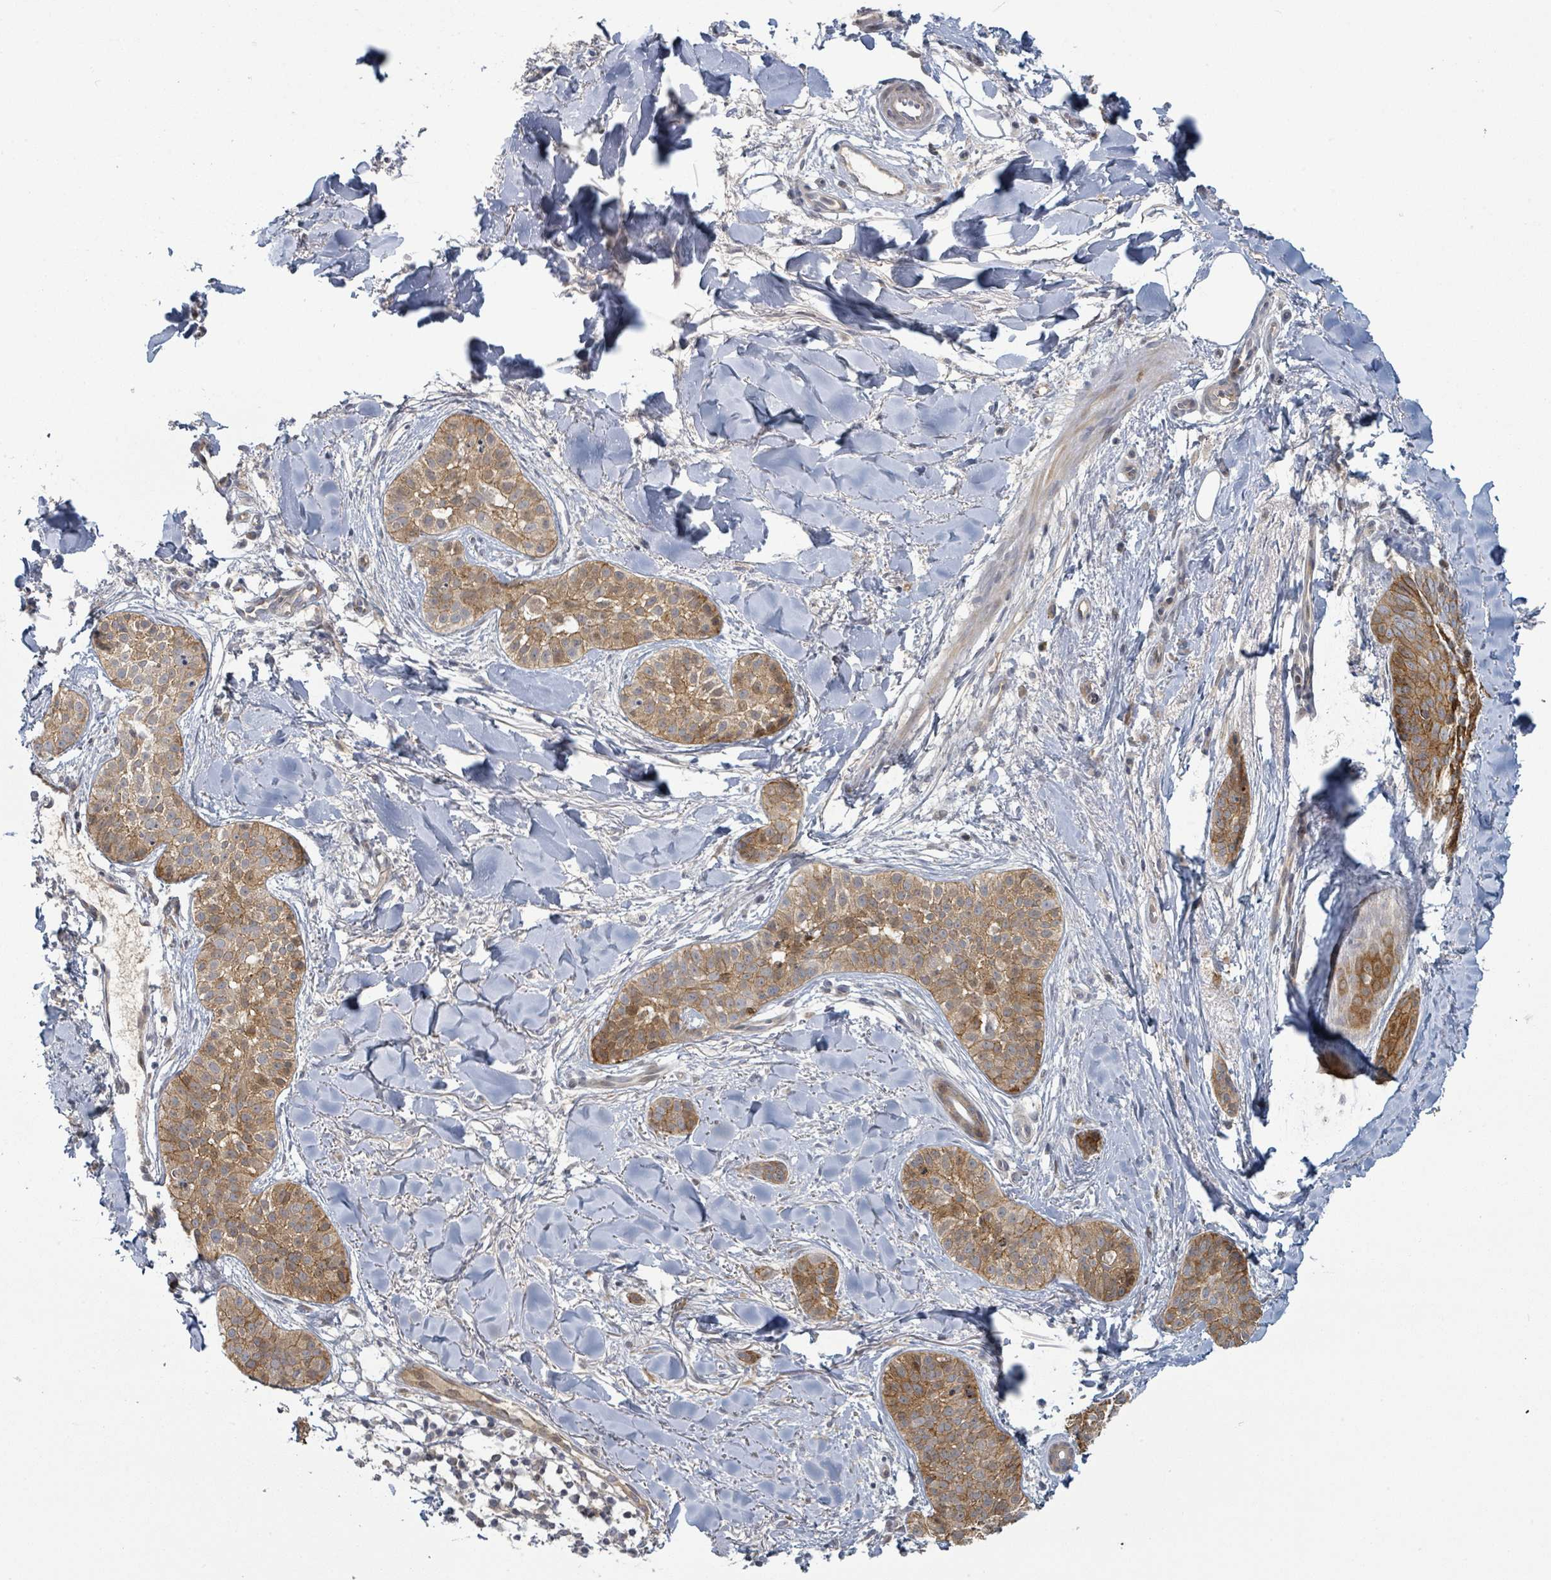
{"staining": {"intensity": "moderate", "quantity": ">75%", "location": "cytoplasmic/membranous"}, "tissue": "skin cancer", "cell_type": "Tumor cells", "image_type": "cancer", "snomed": [{"axis": "morphology", "description": "Basal cell carcinoma"}, {"axis": "topography", "description": "Skin"}], "caption": "The image reveals staining of skin cancer, revealing moderate cytoplasmic/membranous protein positivity (brown color) within tumor cells.", "gene": "COL5A3", "patient": {"sex": "male", "age": 52}}